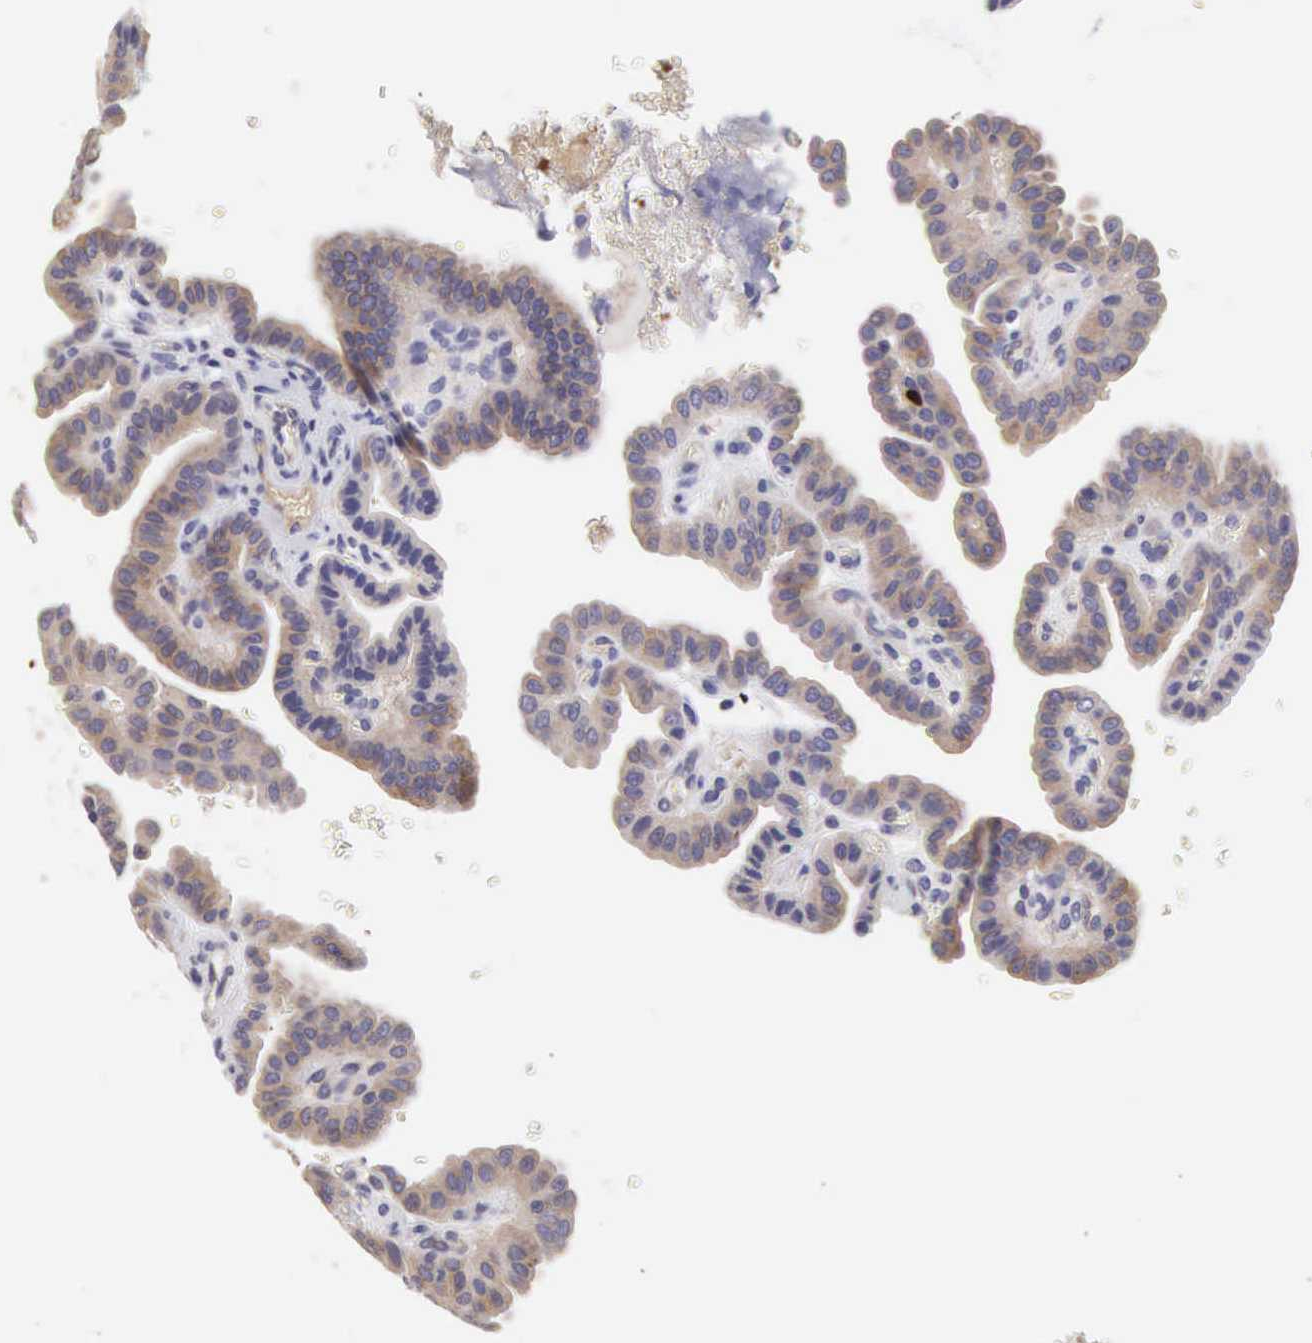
{"staining": {"intensity": "weak", "quantity": "25%-75%", "location": "cytoplasmic/membranous"}, "tissue": "thyroid cancer", "cell_type": "Tumor cells", "image_type": "cancer", "snomed": [{"axis": "morphology", "description": "Papillary adenocarcinoma, NOS"}, {"axis": "topography", "description": "Thyroid gland"}], "caption": "A low amount of weak cytoplasmic/membranous positivity is appreciated in about 25%-75% of tumor cells in thyroid papillary adenocarcinoma tissue.", "gene": "SLITRK4", "patient": {"sex": "male", "age": 87}}